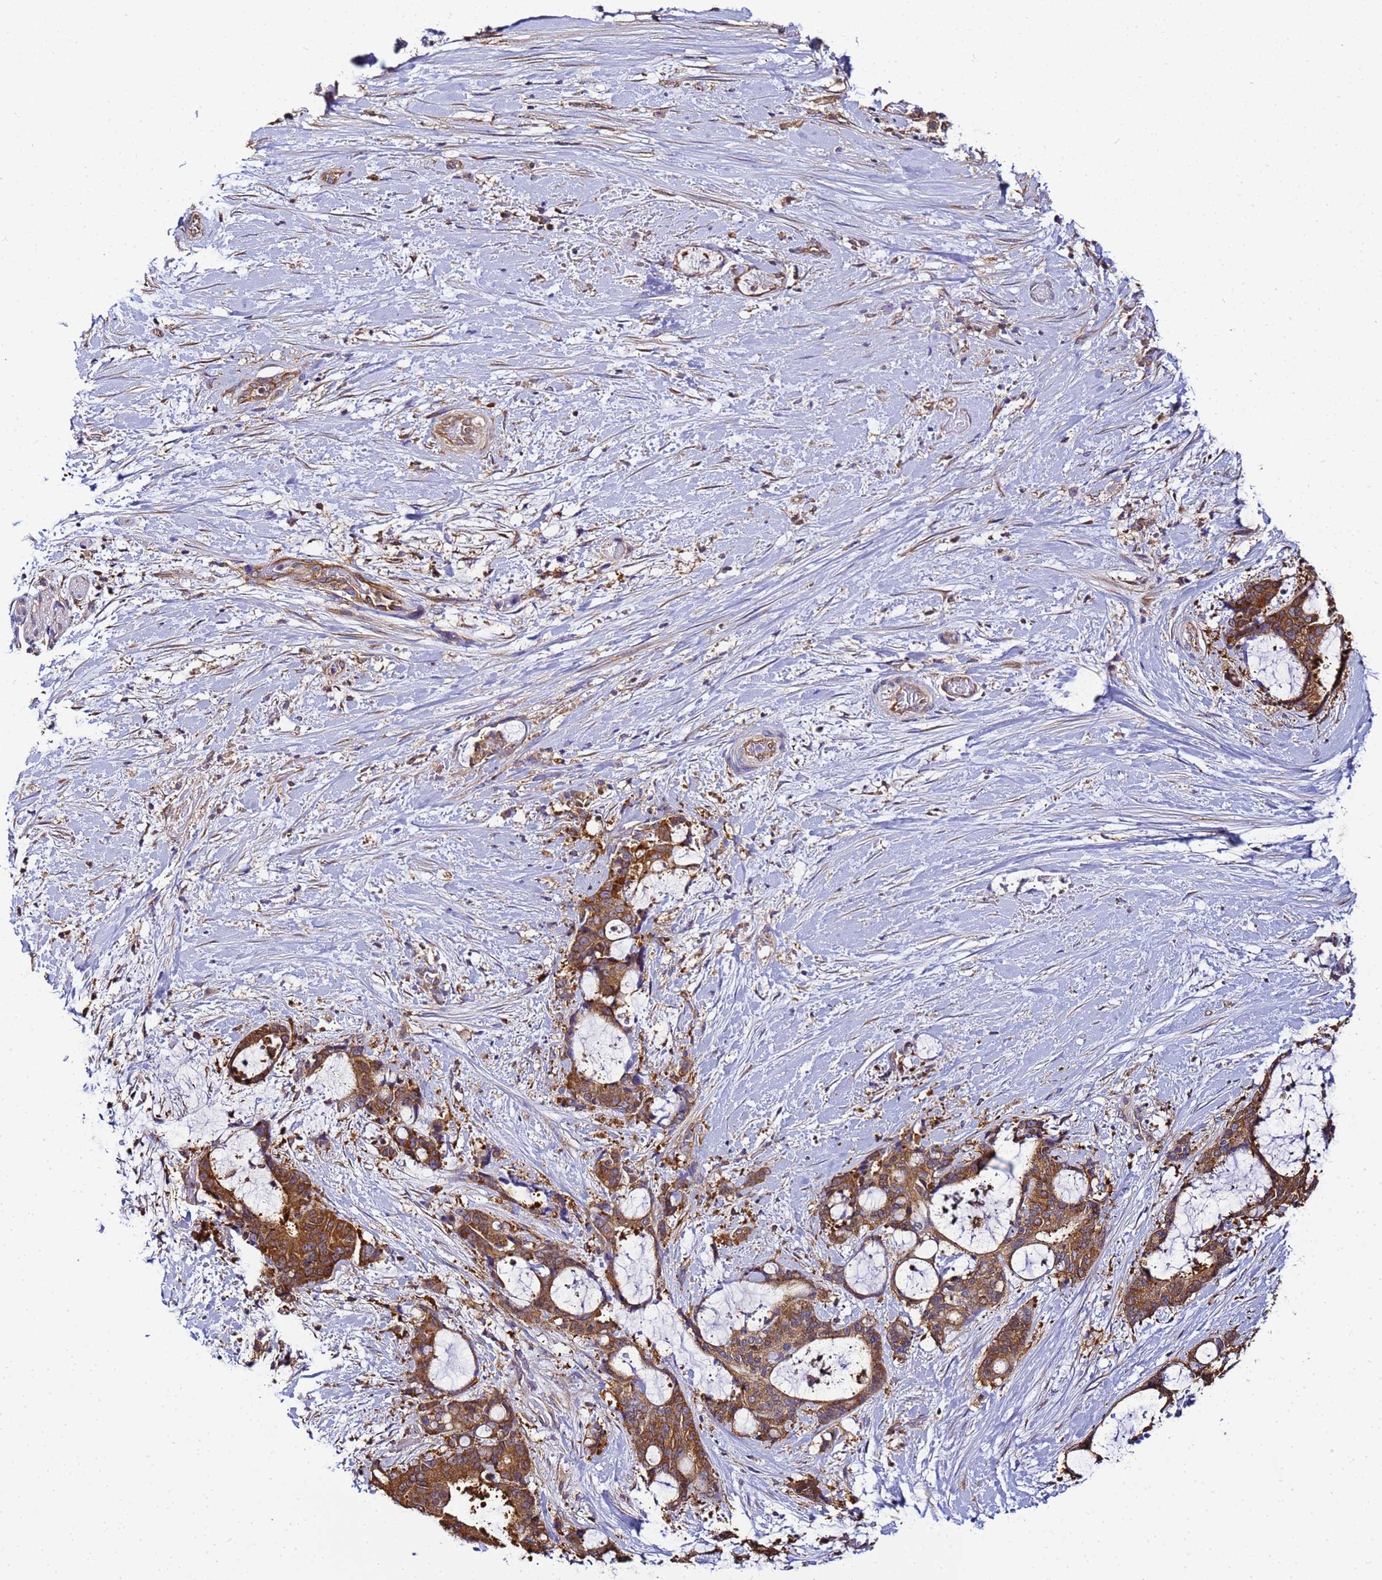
{"staining": {"intensity": "strong", "quantity": ">75%", "location": "cytoplasmic/membranous"}, "tissue": "liver cancer", "cell_type": "Tumor cells", "image_type": "cancer", "snomed": [{"axis": "morphology", "description": "Normal tissue, NOS"}, {"axis": "morphology", "description": "Cholangiocarcinoma"}, {"axis": "topography", "description": "Liver"}, {"axis": "topography", "description": "Peripheral nerve tissue"}], "caption": "Liver cancer (cholangiocarcinoma) tissue demonstrates strong cytoplasmic/membranous expression in approximately >75% of tumor cells, visualized by immunohistochemistry.", "gene": "NARS1", "patient": {"sex": "female", "age": 73}}